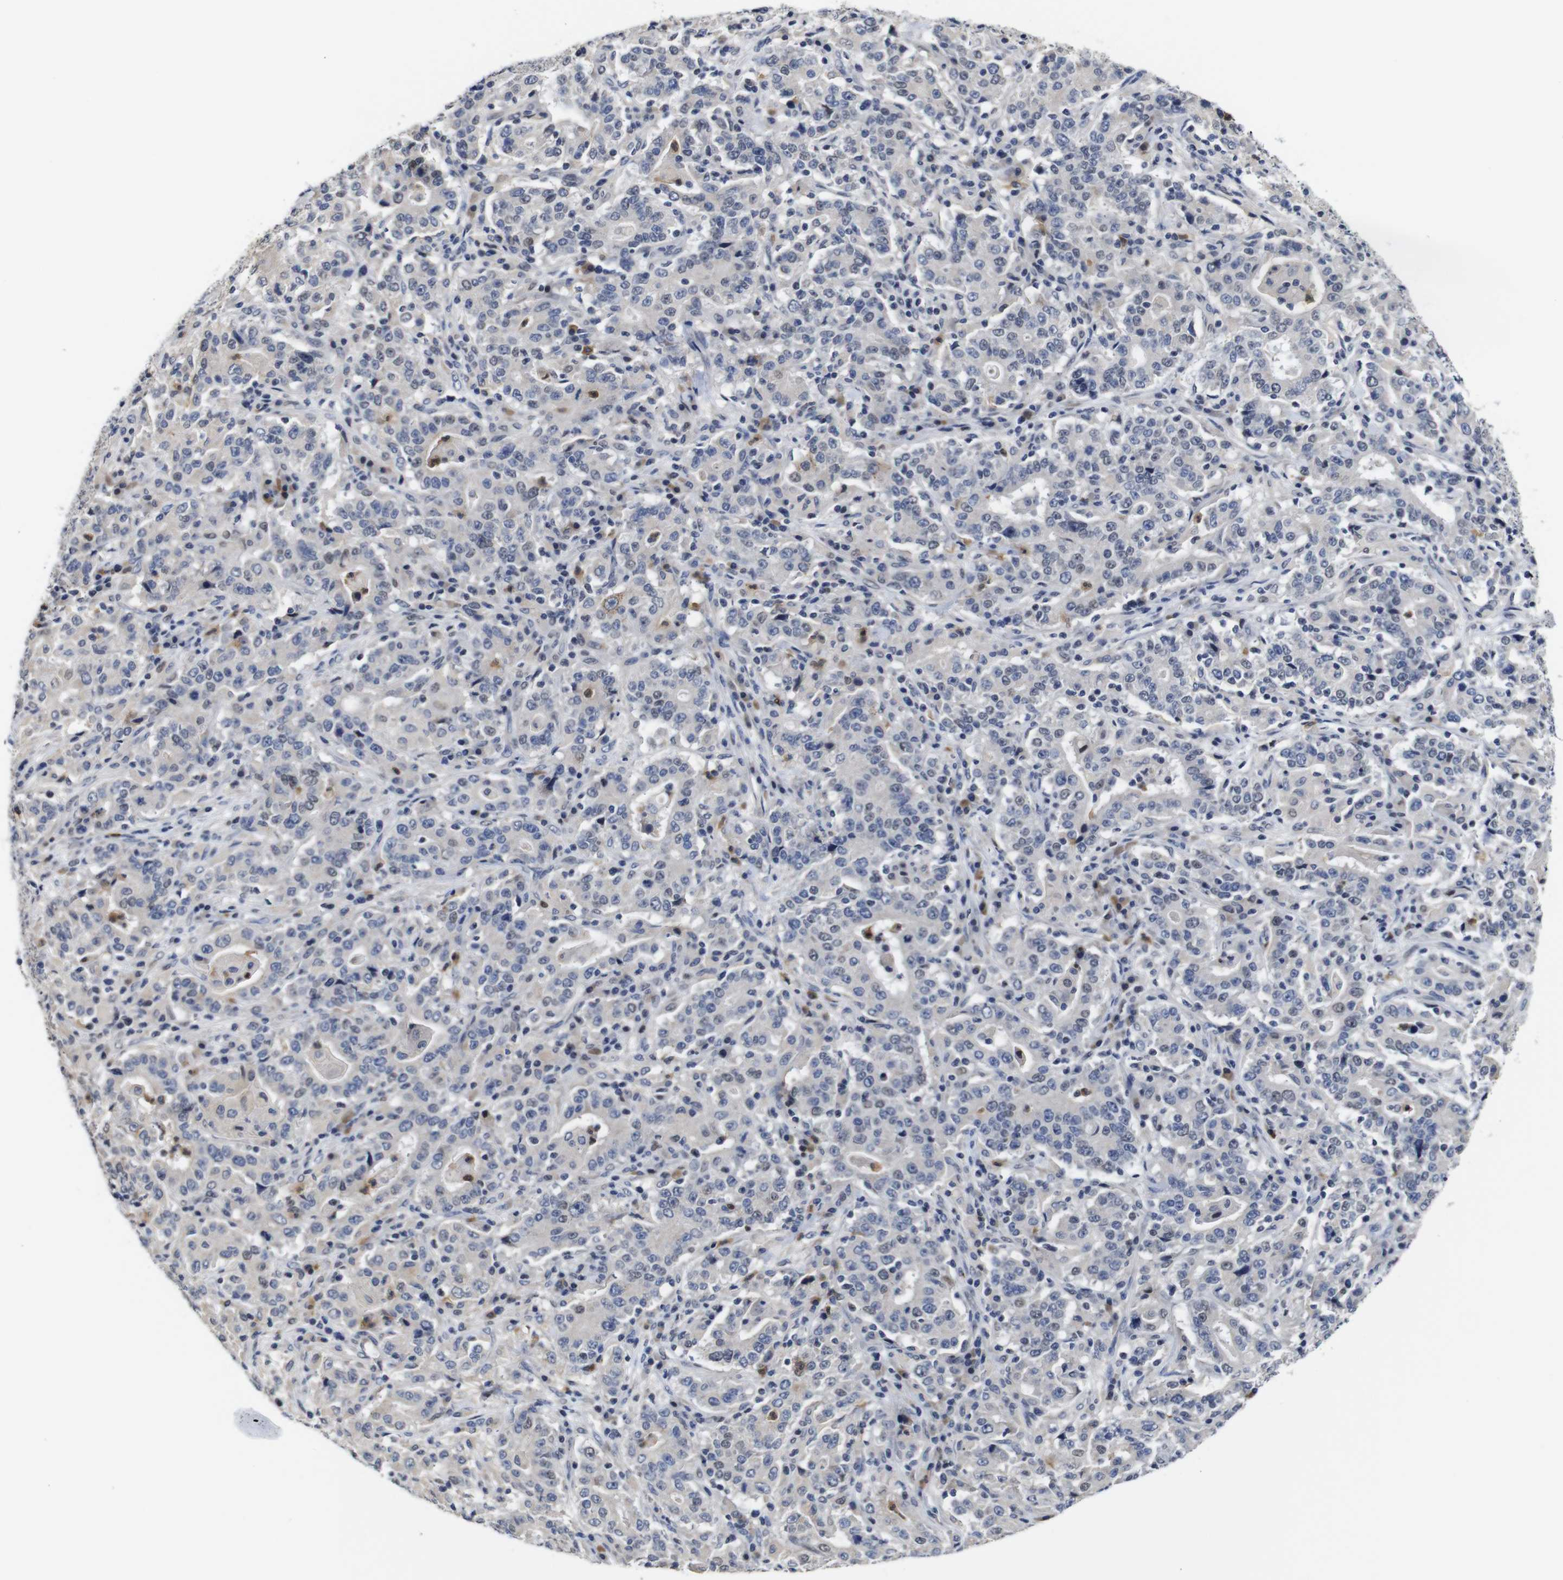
{"staining": {"intensity": "negative", "quantity": "none", "location": "none"}, "tissue": "stomach cancer", "cell_type": "Tumor cells", "image_type": "cancer", "snomed": [{"axis": "morphology", "description": "Normal tissue, NOS"}, {"axis": "morphology", "description": "Adenocarcinoma, NOS"}, {"axis": "topography", "description": "Stomach, upper"}, {"axis": "topography", "description": "Stomach"}], "caption": "Stomach adenocarcinoma was stained to show a protein in brown. There is no significant staining in tumor cells.", "gene": "NTRK3", "patient": {"sex": "male", "age": 59}}